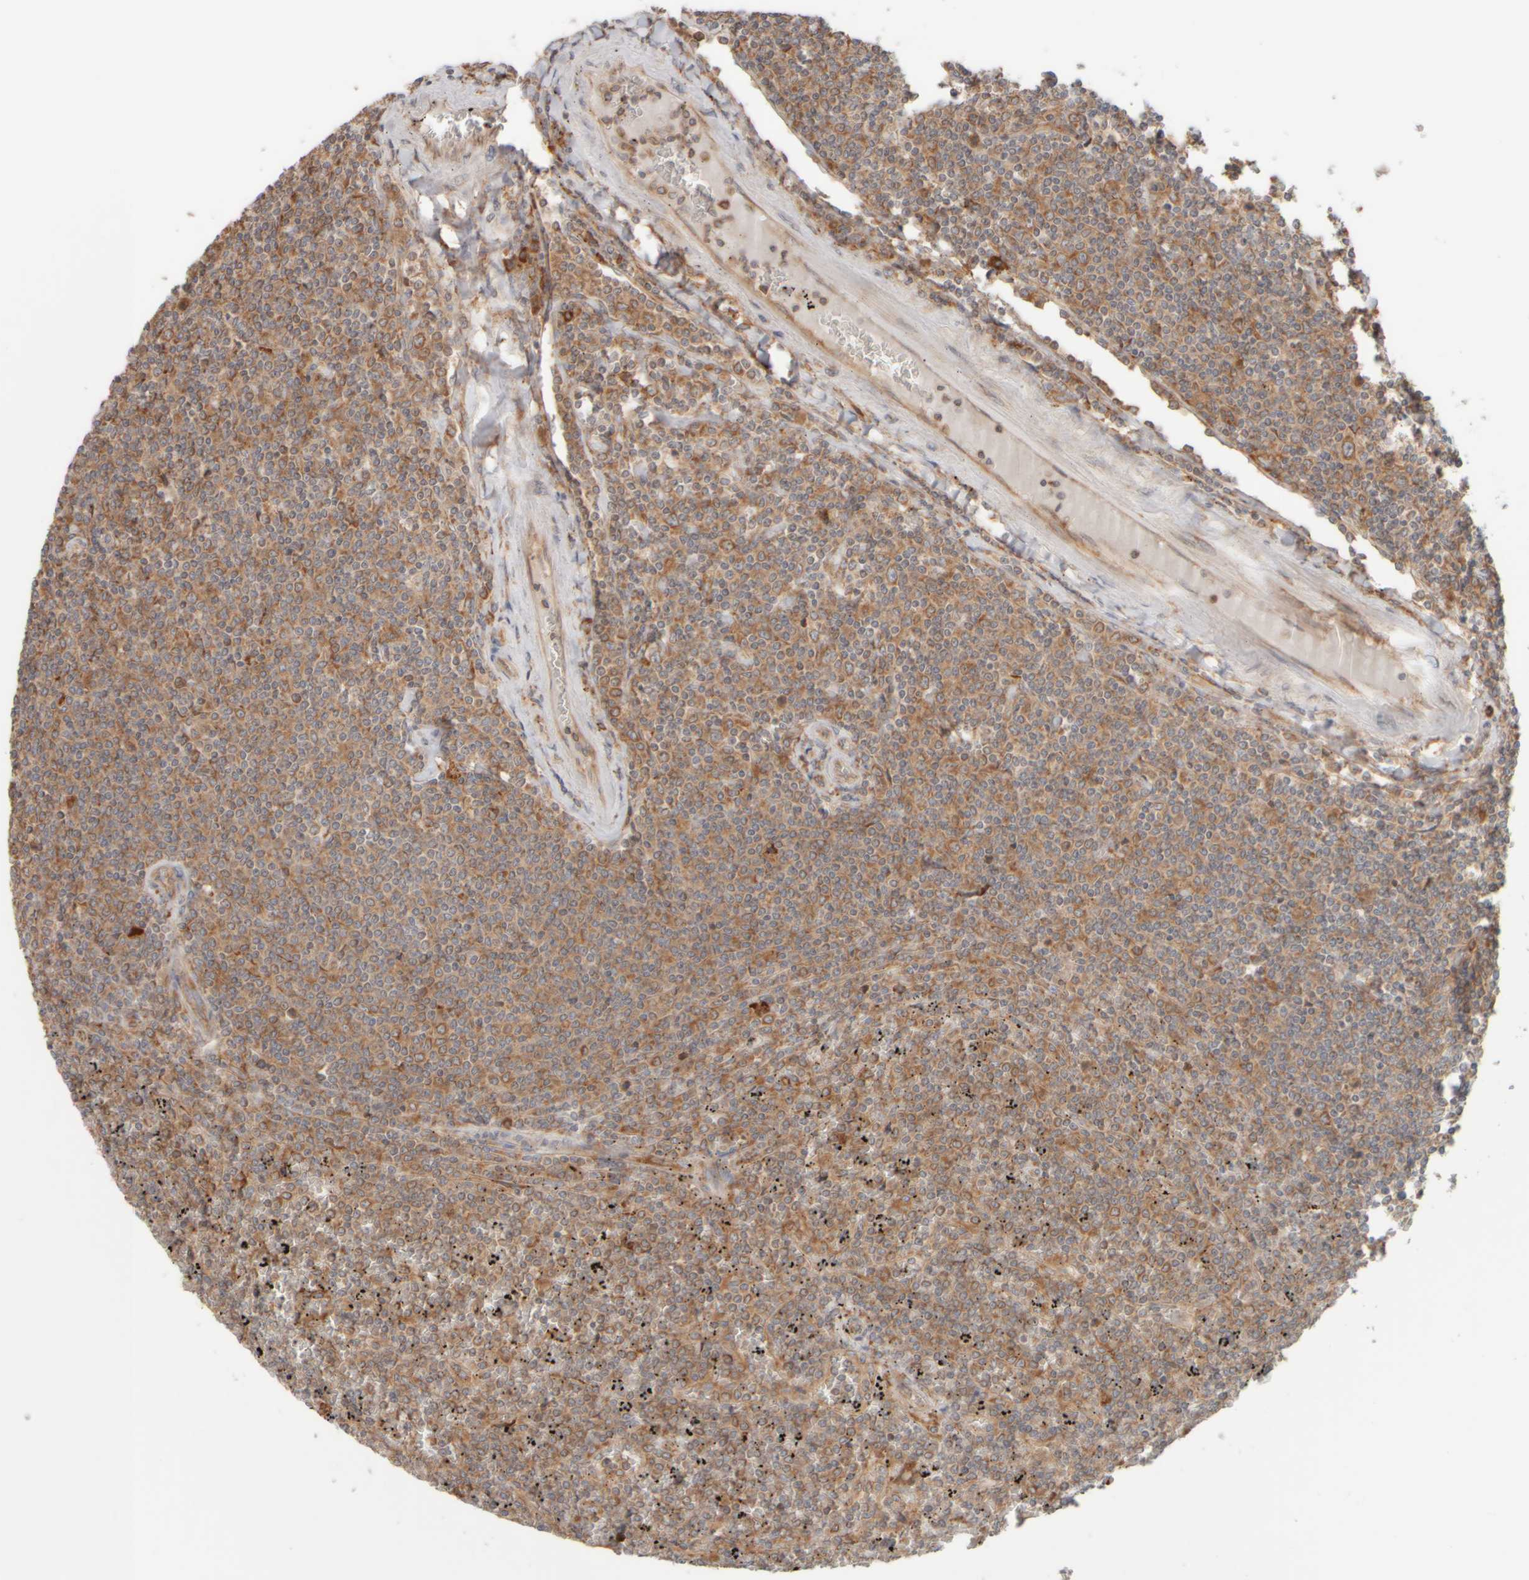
{"staining": {"intensity": "moderate", "quantity": ">75%", "location": "cytoplasmic/membranous"}, "tissue": "lymphoma", "cell_type": "Tumor cells", "image_type": "cancer", "snomed": [{"axis": "morphology", "description": "Malignant lymphoma, non-Hodgkin's type, Low grade"}, {"axis": "topography", "description": "Spleen"}], "caption": "Protein staining of low-grade malignant lymphoma, non-Hodgkin's type tissue displays moderate cytoplasmic/membranous staining in approximately >75% of tumor cells.", "gene": "EIF2B3", "patient": {"sex": "female", "age": 19}}